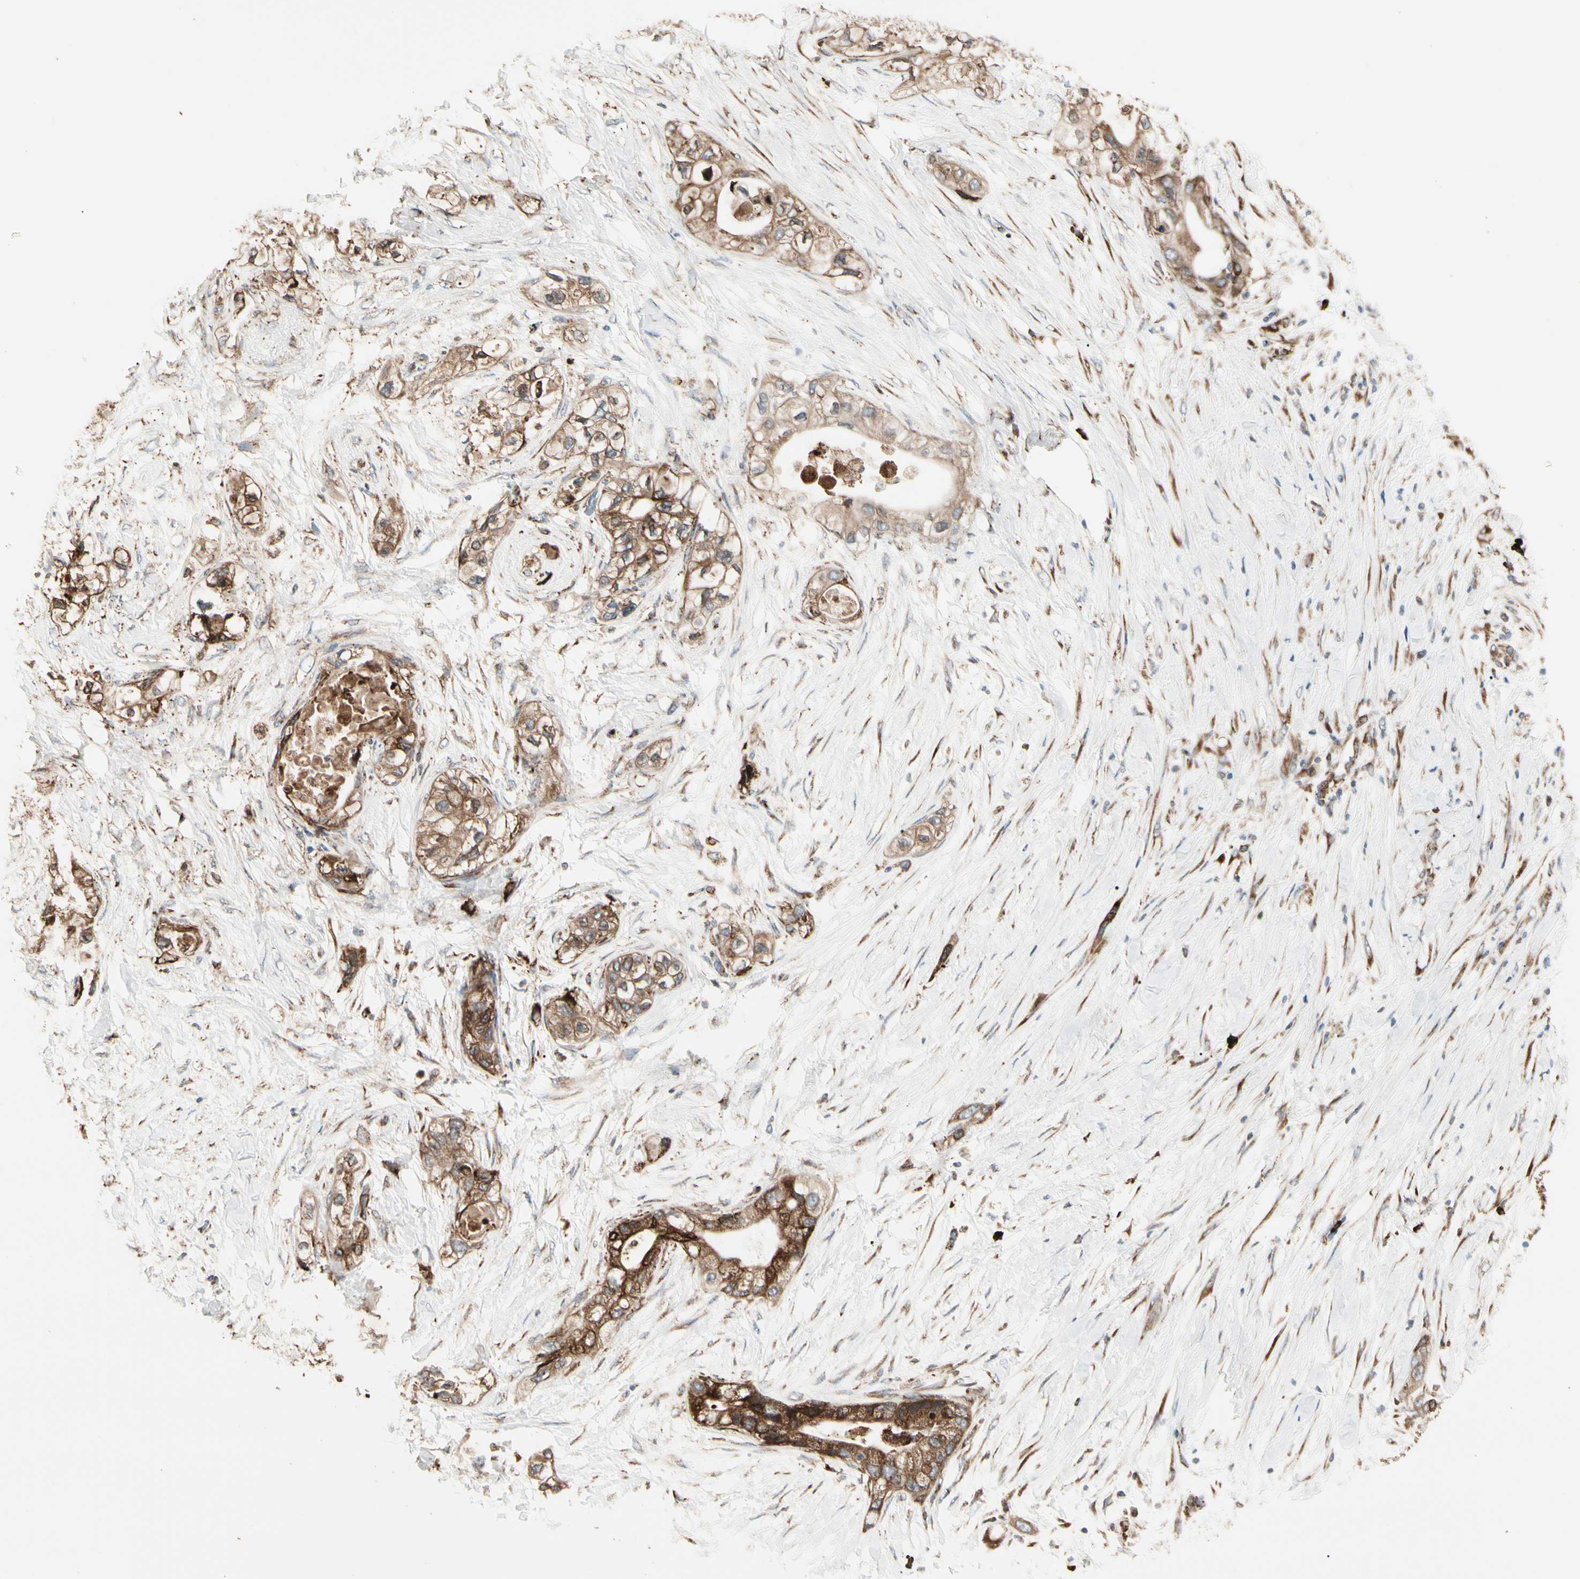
{"staining": {"intensity": "strong", "quantity": ">75%", "location": "cytoplasmic/membranous"}, "tissue": "pancreatic cancer", "cell_type": "Tumor cells", "image_type": "cancer", "snomed": [{"axis": "morphology", "description": "Adenocarcinoma, NOS"}, {"axis": "topography", "description": "Pancreas"}], "caption": "Pancreatic cancer (adenocarcinoma) stained with DAB IHC displays high levels of strong cytoplasmic/membranous positivity in approximately >75% of tumor cells. (IHC, brightfield microscopy, high magnification).", "gene": "HSP90B1", "patient": {"sex": "female", "age": 70}}